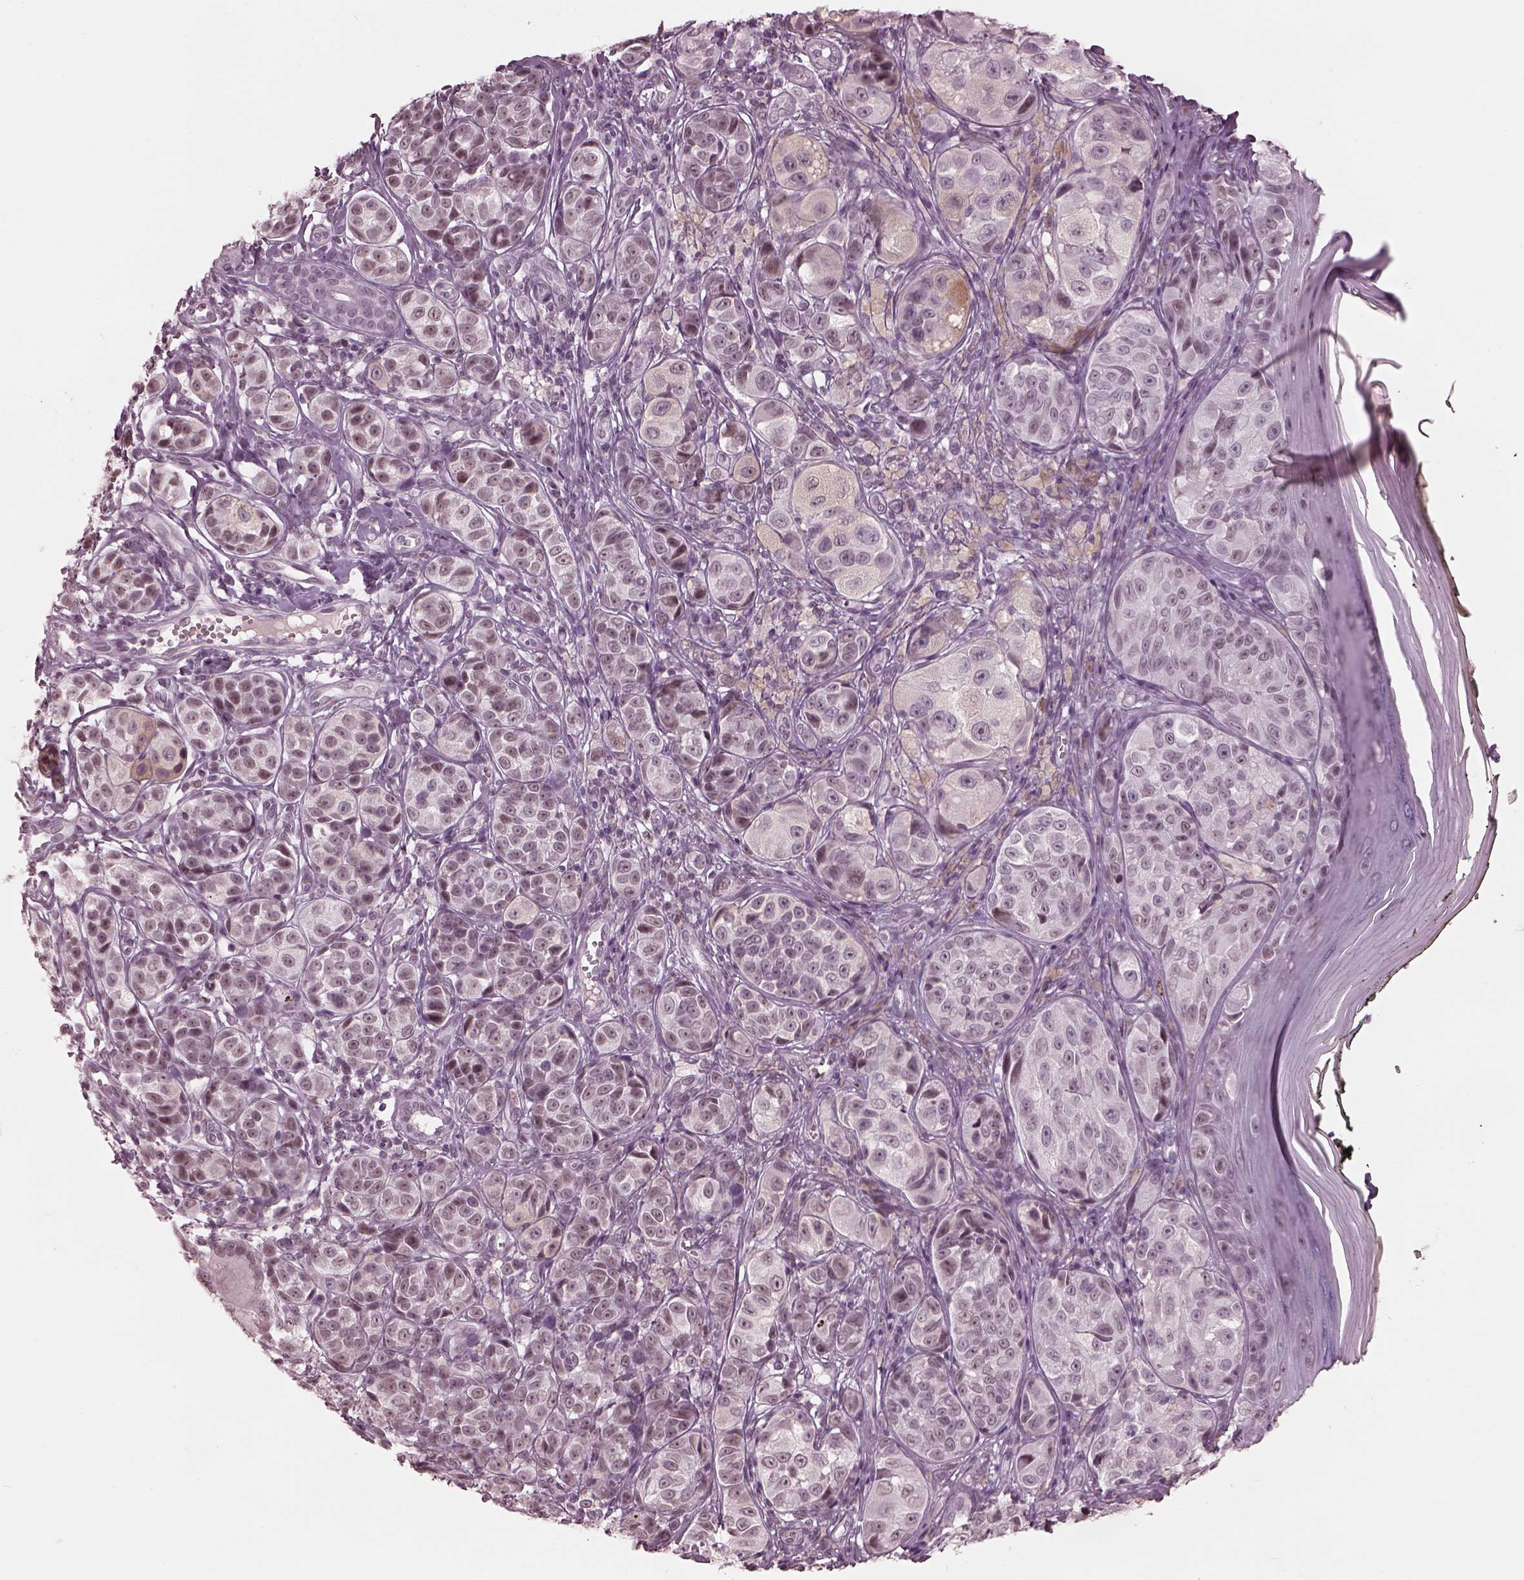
{"staining": {"intensity": "moderate", "quantity": "<25%", "location": "nuclear"}, "tissue": "melanoma", "cell_type": "Tumor cells", "image_type": "cancer", "snomed": [{"axis": "morphology", "description": "Malignant melanoma, NOS"}, {"axis": "topography", "description": "Skin"}], "caption": "Moderate nuclear staining is seen in about <25% of tumor cells in melanoma. Nuclei are stained in blue.", "gene": "GARIN4", "patient": {"sex": "male", "age": 48}}